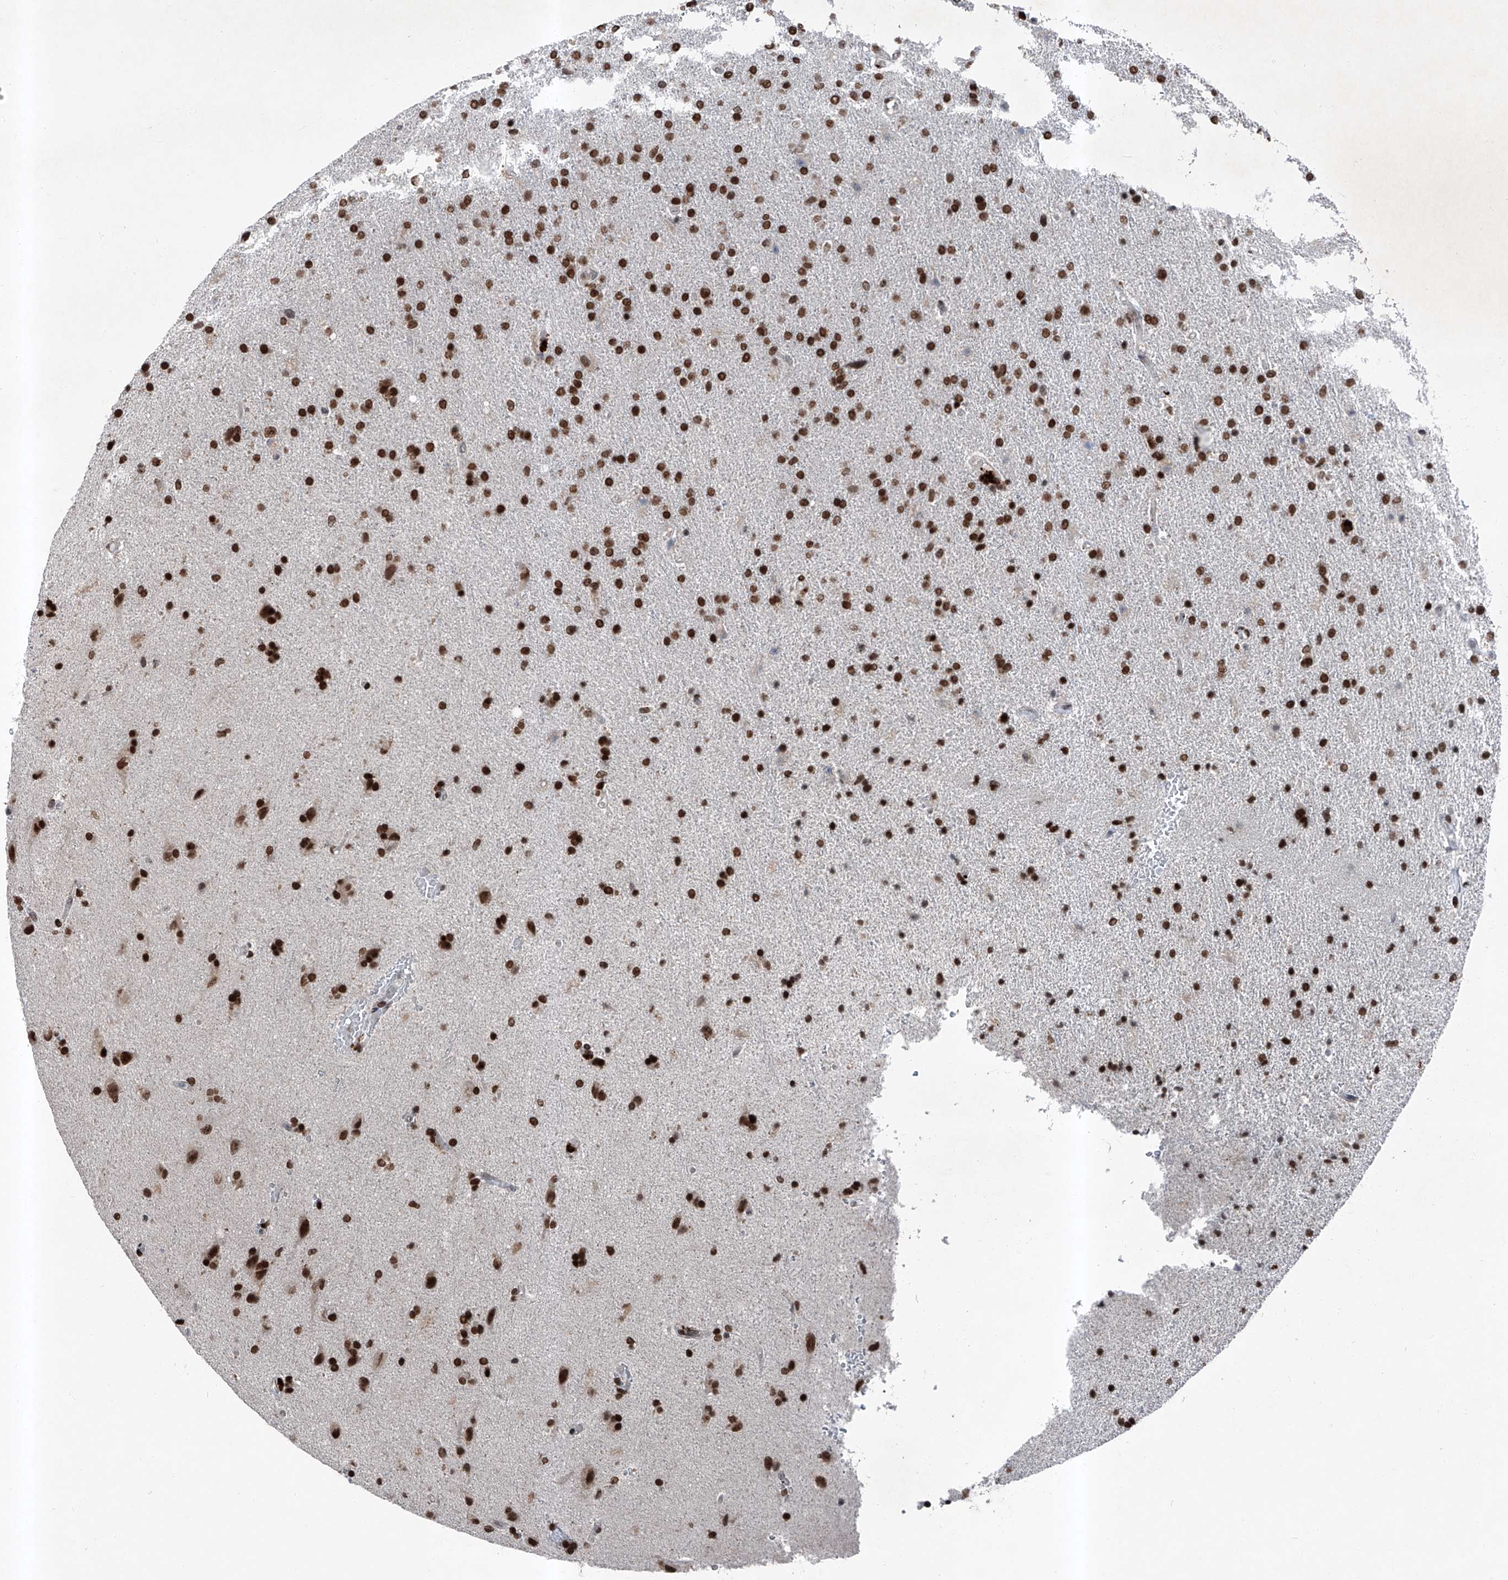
{"staining": {"intensity": "strong", "quantity": ">75%", "location": "nuclear"}, "tissue": "glioma", "cell_type": "Tumor cells", "image_type": "cancer", "snomed": [{"axis": "morphology", "description": "Glioma, malignant, High grade"}, {"axis": "topography", "description": "Brain"}], "caption": "Immunohistochemistry (DAB (3,3'-diaminobenzidine)) staining of human malignant glioma (high-grade) shows strong nuclear protein staining in about >75% of tumor cells.", "gene": "BMI1", "patient": {"sex": "male", "age": 72}}